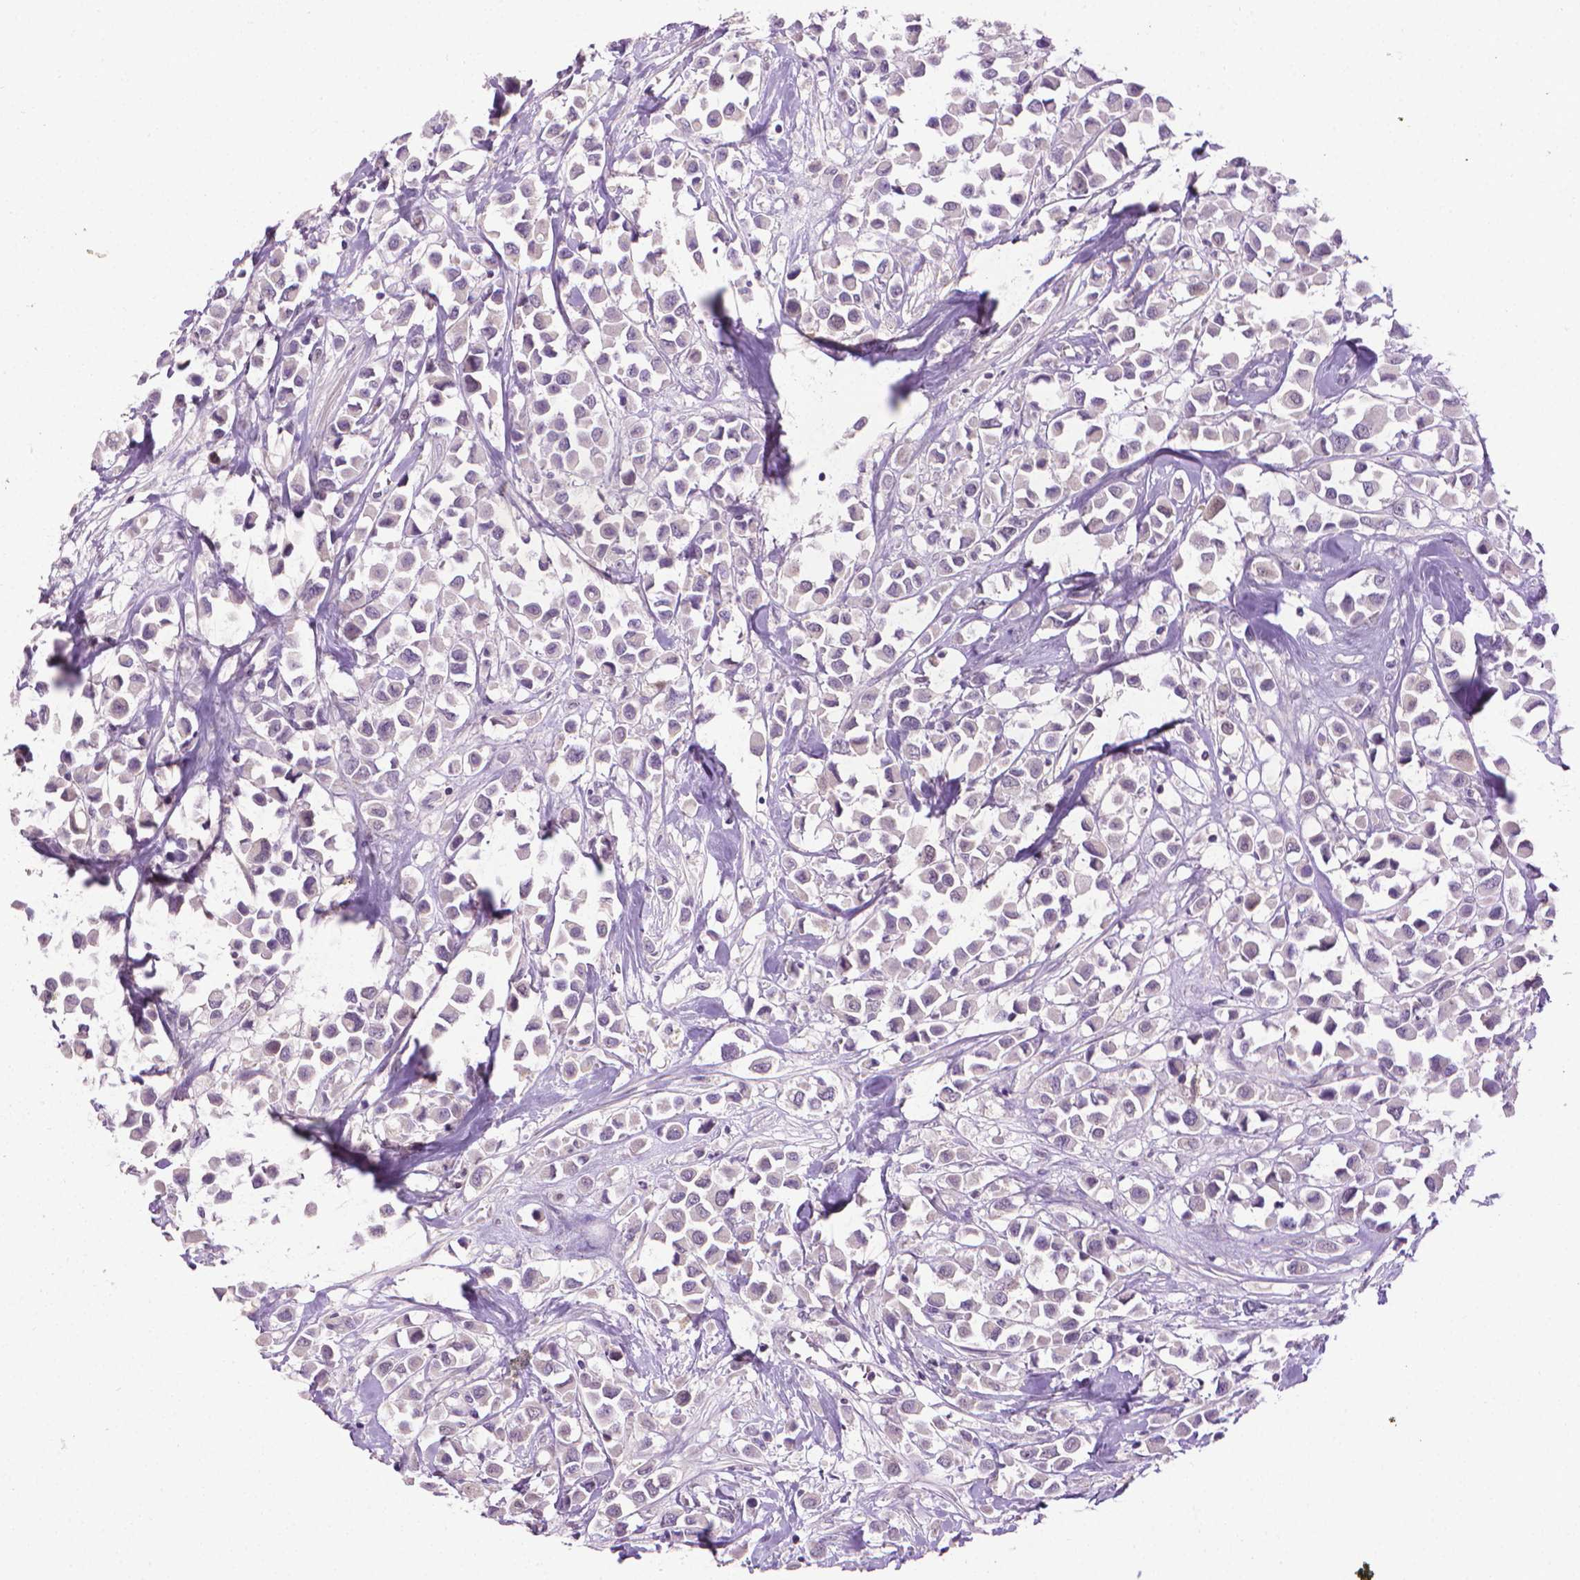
{"staining": {"intensity": "negative", "quantity": "none", "location": "none"}, "tissue": "breast cancer", "cell_type": "Tumor cells", "image_type": "cancer", "snomed": [{"axis": "morphology", "description": "Duct carcinoma"}, {"axis": "topography", "description": "Breast"}], "caption": "Immunohistochemistry (IHC) of invasive ductal carcinoma (breast) shows no staining in tumor cells.", "gene": "CDKN2D", "patient": {"sex": "female", "age": 61}}